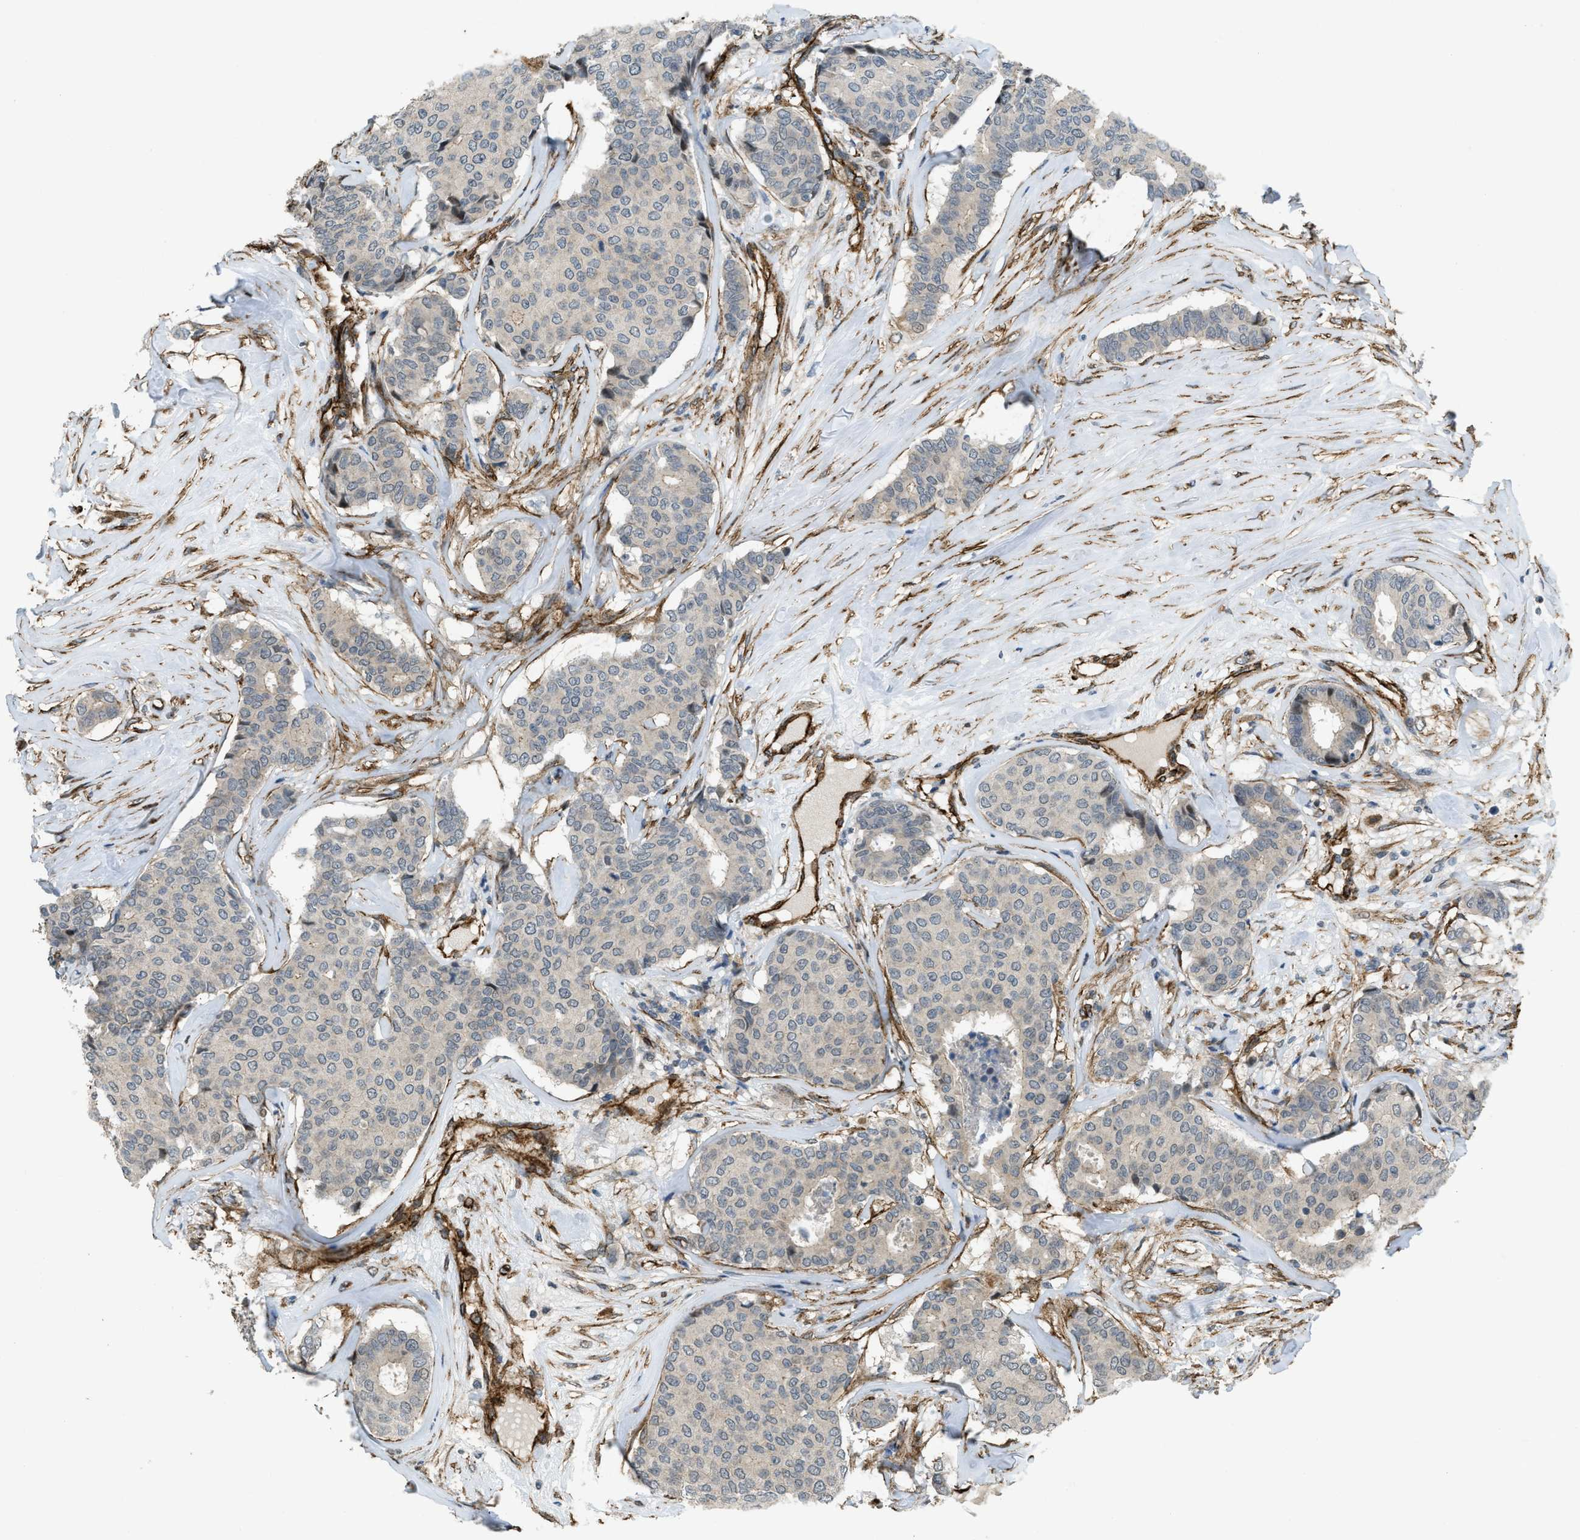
{"staining": {"intensity": "negative", "quantity": "none", "location": "none"}, "tissue": "breast cancer", "cell_type": "Tumor cells", "image_type": "cancer", "snomed": [{"axis": "morphology", "description": "Duct carcinoma"}, {"axis": "topography", "description": "Breast"}], "caption": "Immunohistochemistry (IHC) photomicrograph of human breast invasive ductal carcinoma stained for a protein (brown), which demonstrates no expression in tumor cells.", "gene": "NMB", "patient": {"sex": "female", "age": 75}}